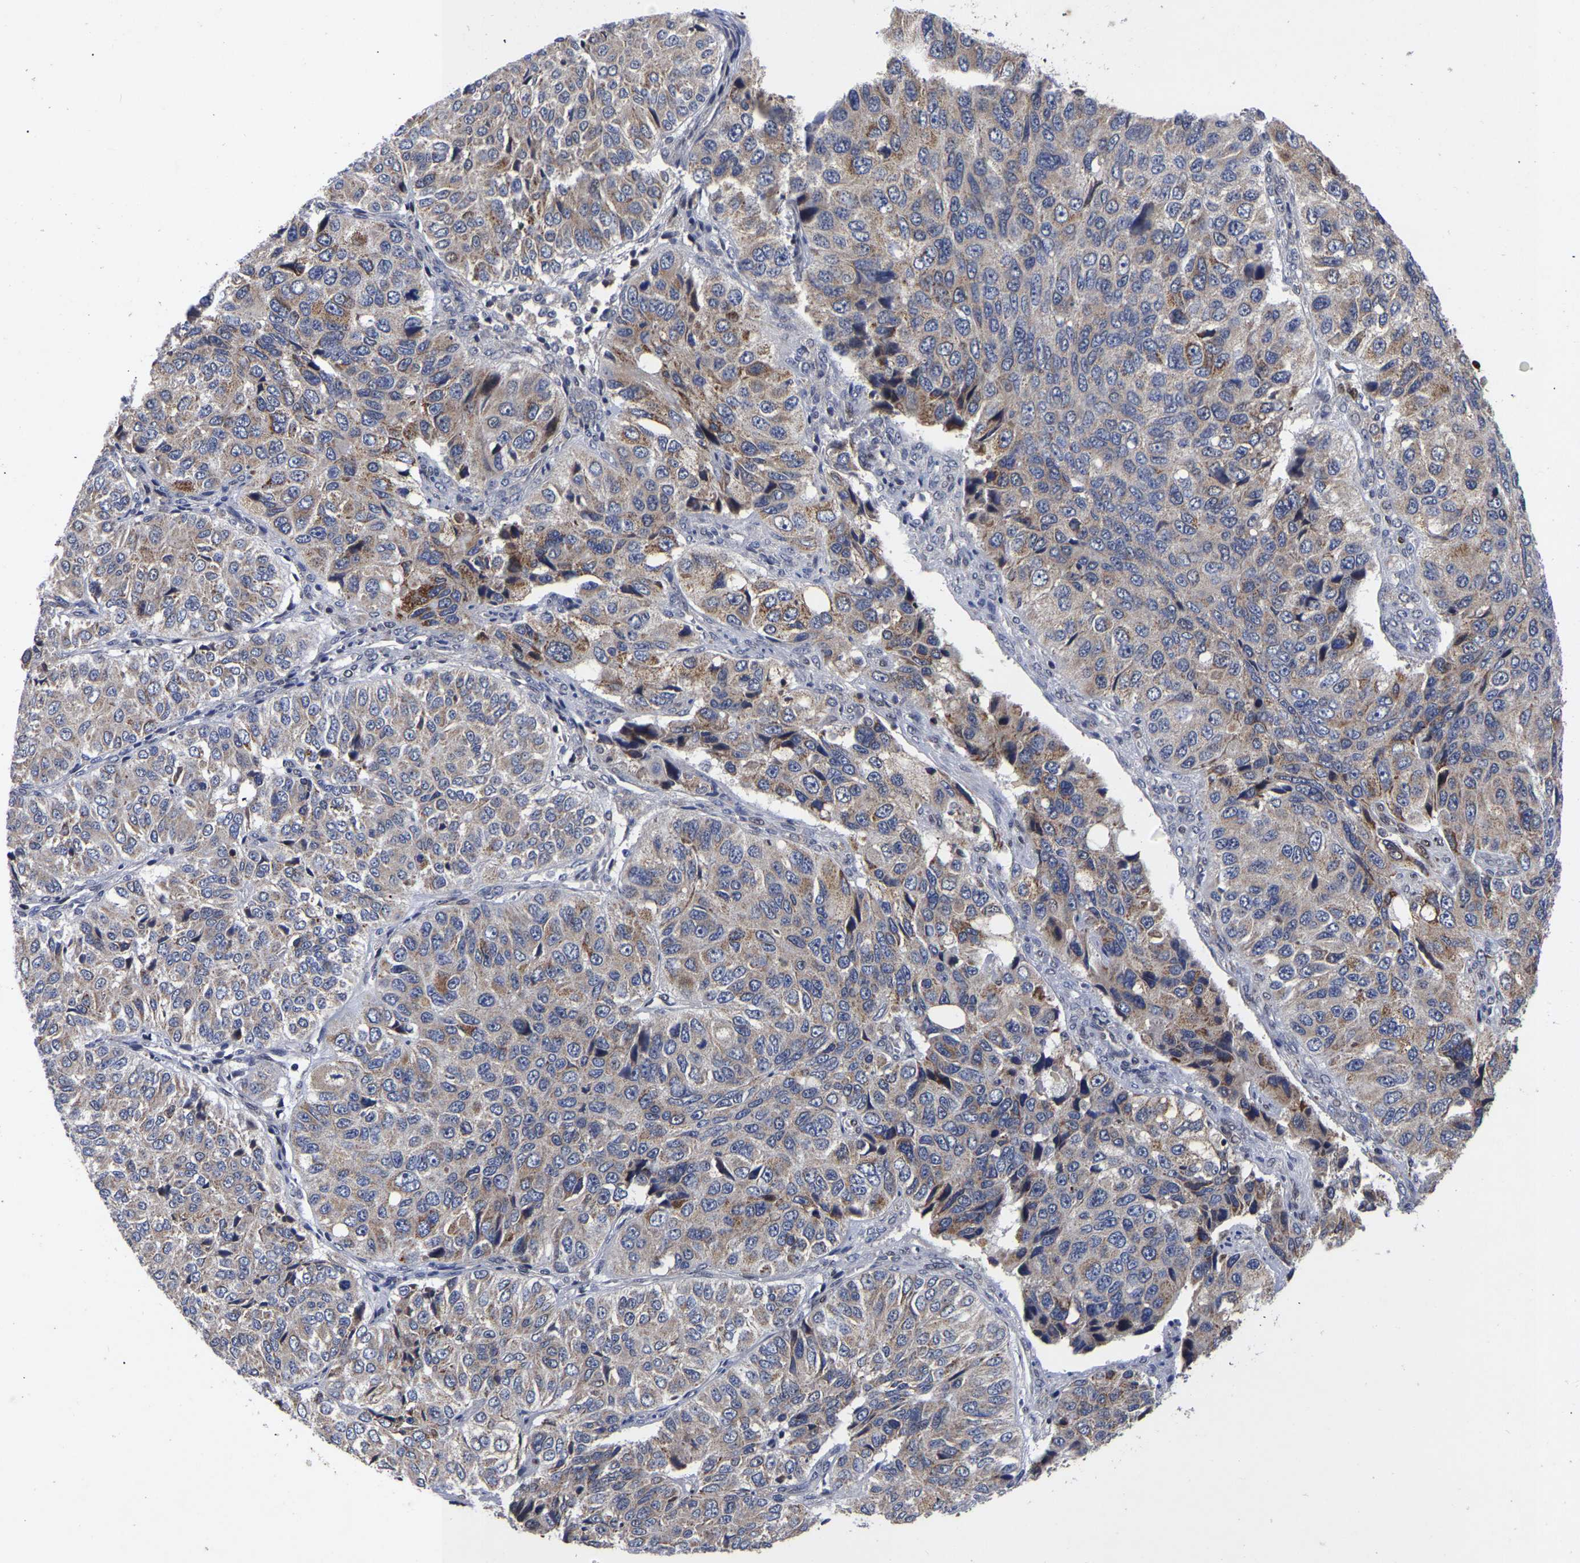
{"staining": {"intensity": "weak", "quantity": ">75%", "location": "cytoplasmic/membranous"}, "tissue": "ovarian cancer", "cell_type": "Tumor cells", "image_type": "cancer", "snomed": [{"axis": "morphology", "description": "Carcinoma, endometroid"}, {"axis": "topography", "description": "Ovary"}], "caption": "IHC micrograph of neoplastic tissue: human endometroid carcinoma (ovarian) stained using immunohistochemistry (IHC) reveals low levels of weak protein expression localized specifically in the cytoplasmic/membranous of tumor cells, appearing as a cytoplasmic/membranous brown color.", "gene": "JUNB", "patient": {"sex": "female", "age": 51}}